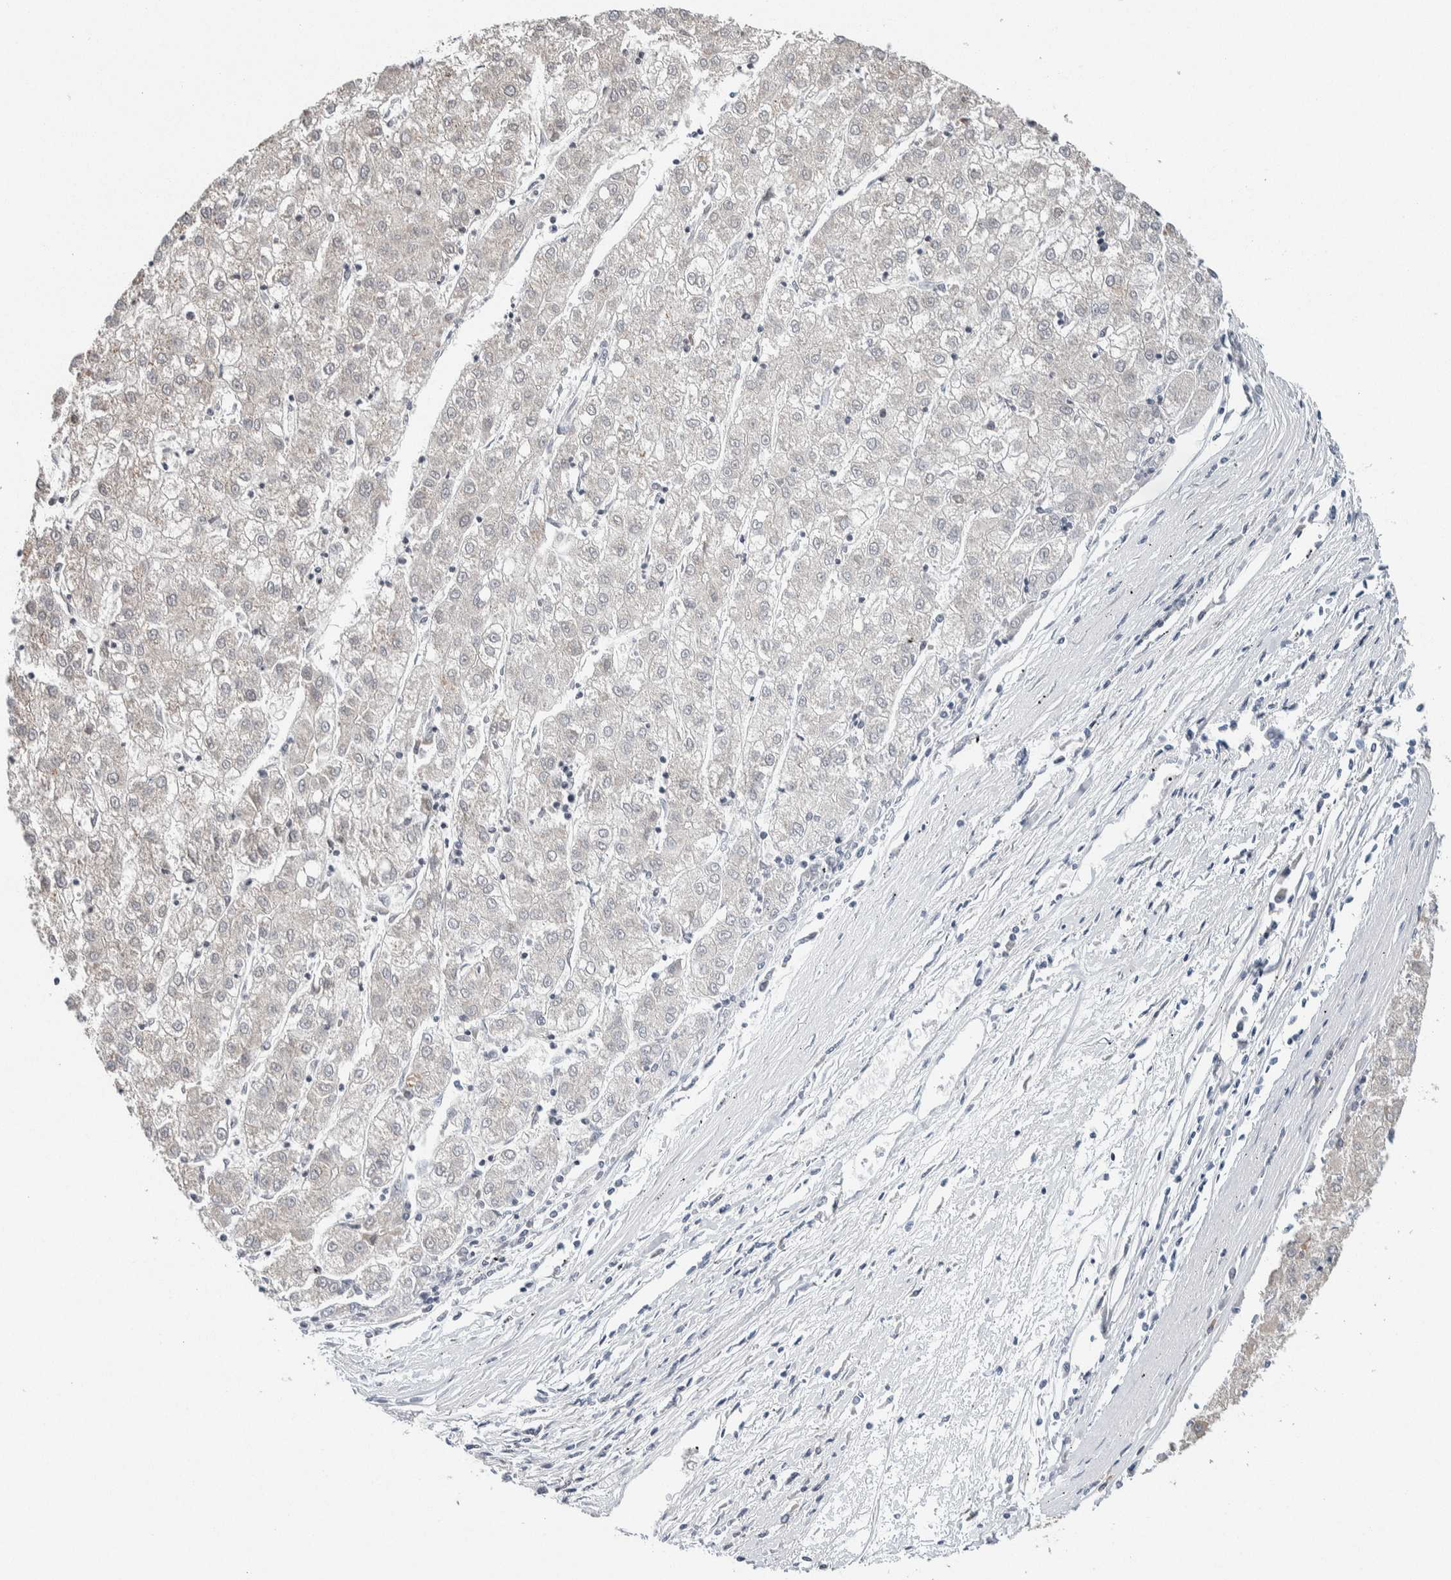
{"staining": {"intensity": "negative", "quantity": "none", "location": "none"}, "tissue": "liver cancer", "cell_type": "Tumor cells", "image_type": "cancer", "snomed": [{"axis": "morphology", "description": "Carcinoma, Hepatocellular, NOS"}, {"axis": "topography", "description": "Liver"}], "caption": "The IHC histopathology image has no significant positivity in tumor cells of liver cancer tissue.", "gene": "SCN2A", "patient": {"sex": "male", "age": 72}}